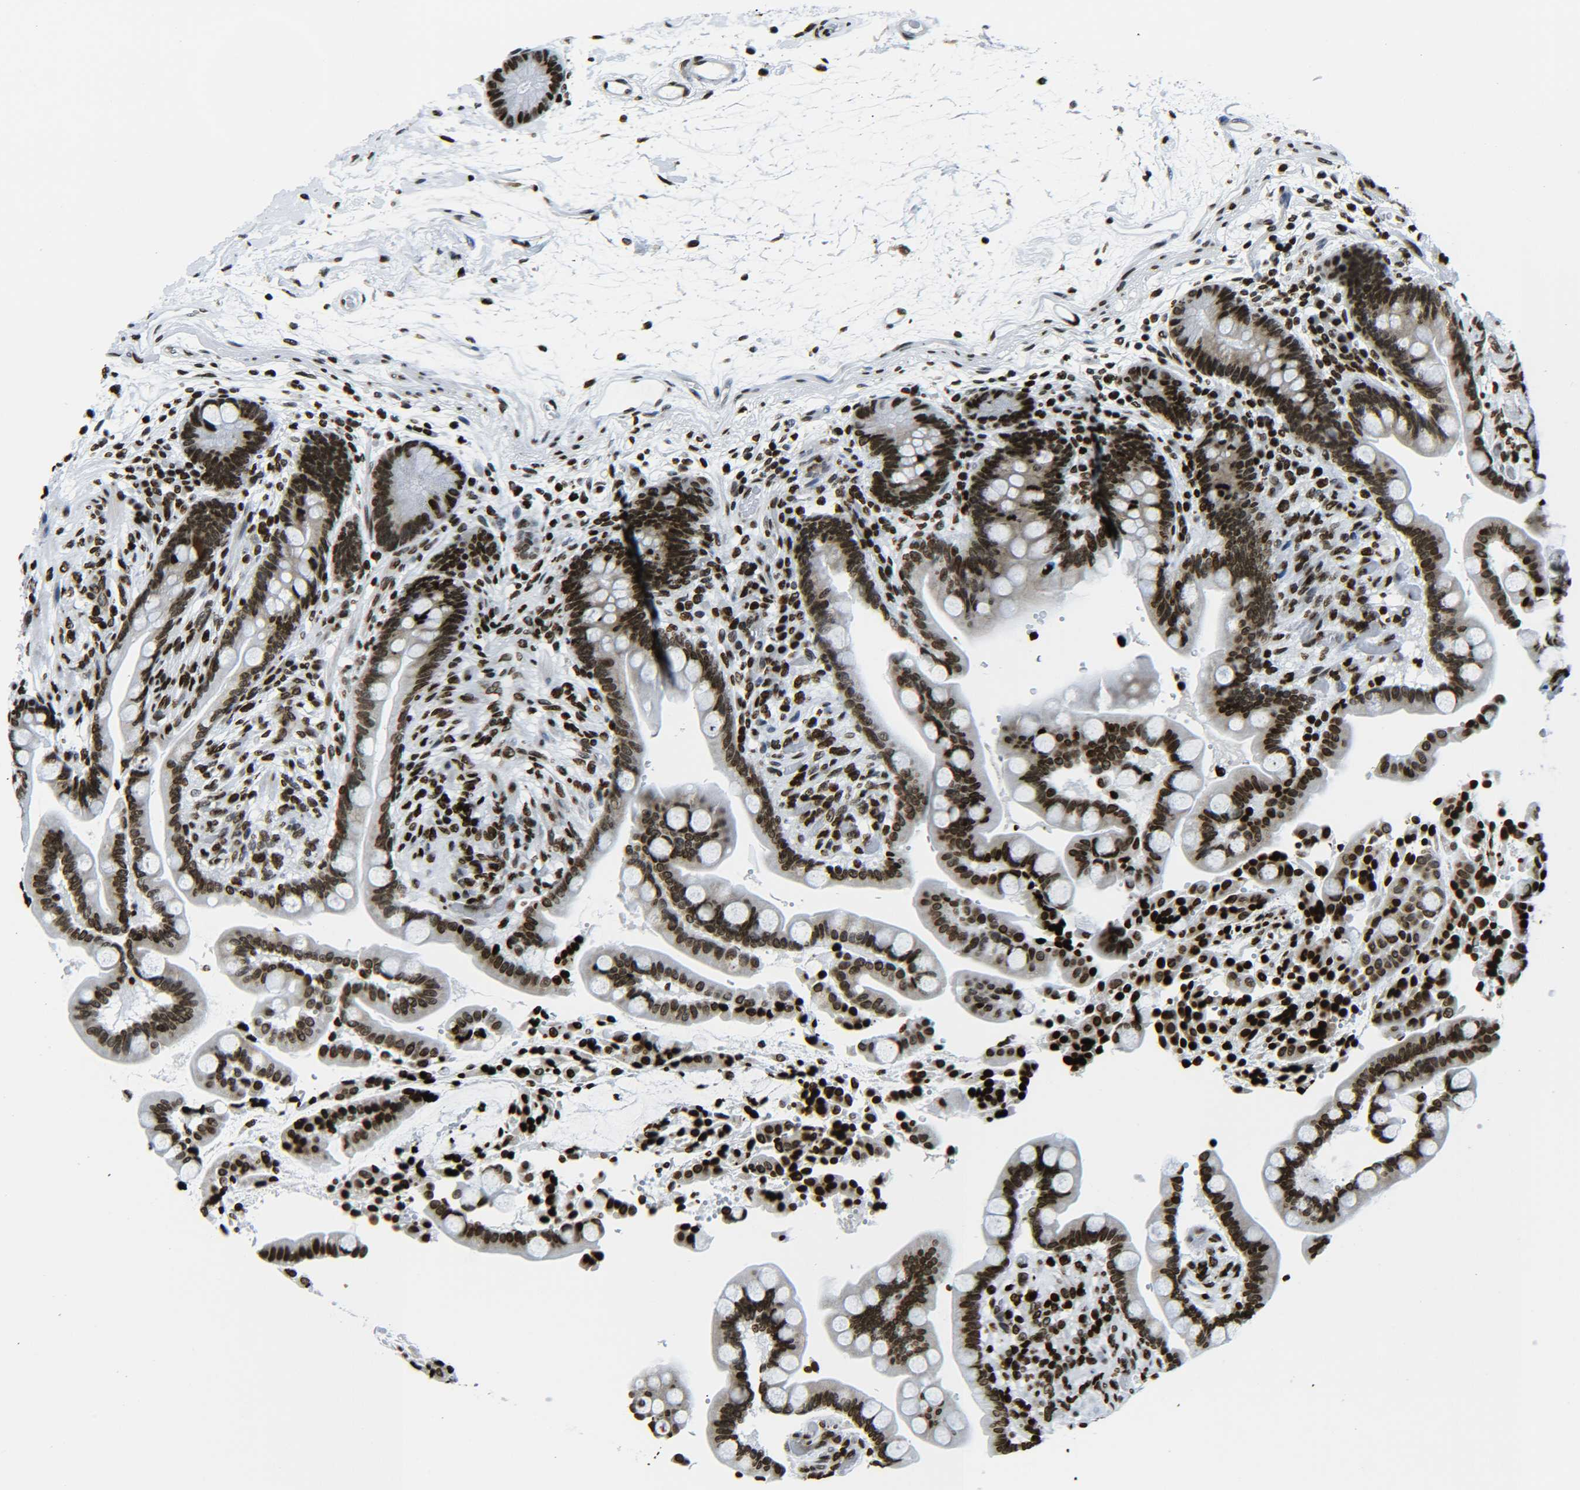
{"staining": {"intensity": "moderate", "quantity": ">75%", "location": "nuclear"}, "tissue": "colon", "cell_type": "Endothelial cells", "image_type": "normal", "snomed": [{"axis": "morphology", "description": "Normal tissue, NOS"}, {"axis": "topography", "description": "Colon"}], "caption": "Colon stained with DAB (3,3'-diaminobenzidine) immunohistochemistry demonstrates medium levels of moderate nuclear staining in about >75% of endothelial cells.", "gene": "H2AX", "patient": {"sex": "male", "age": 73}}